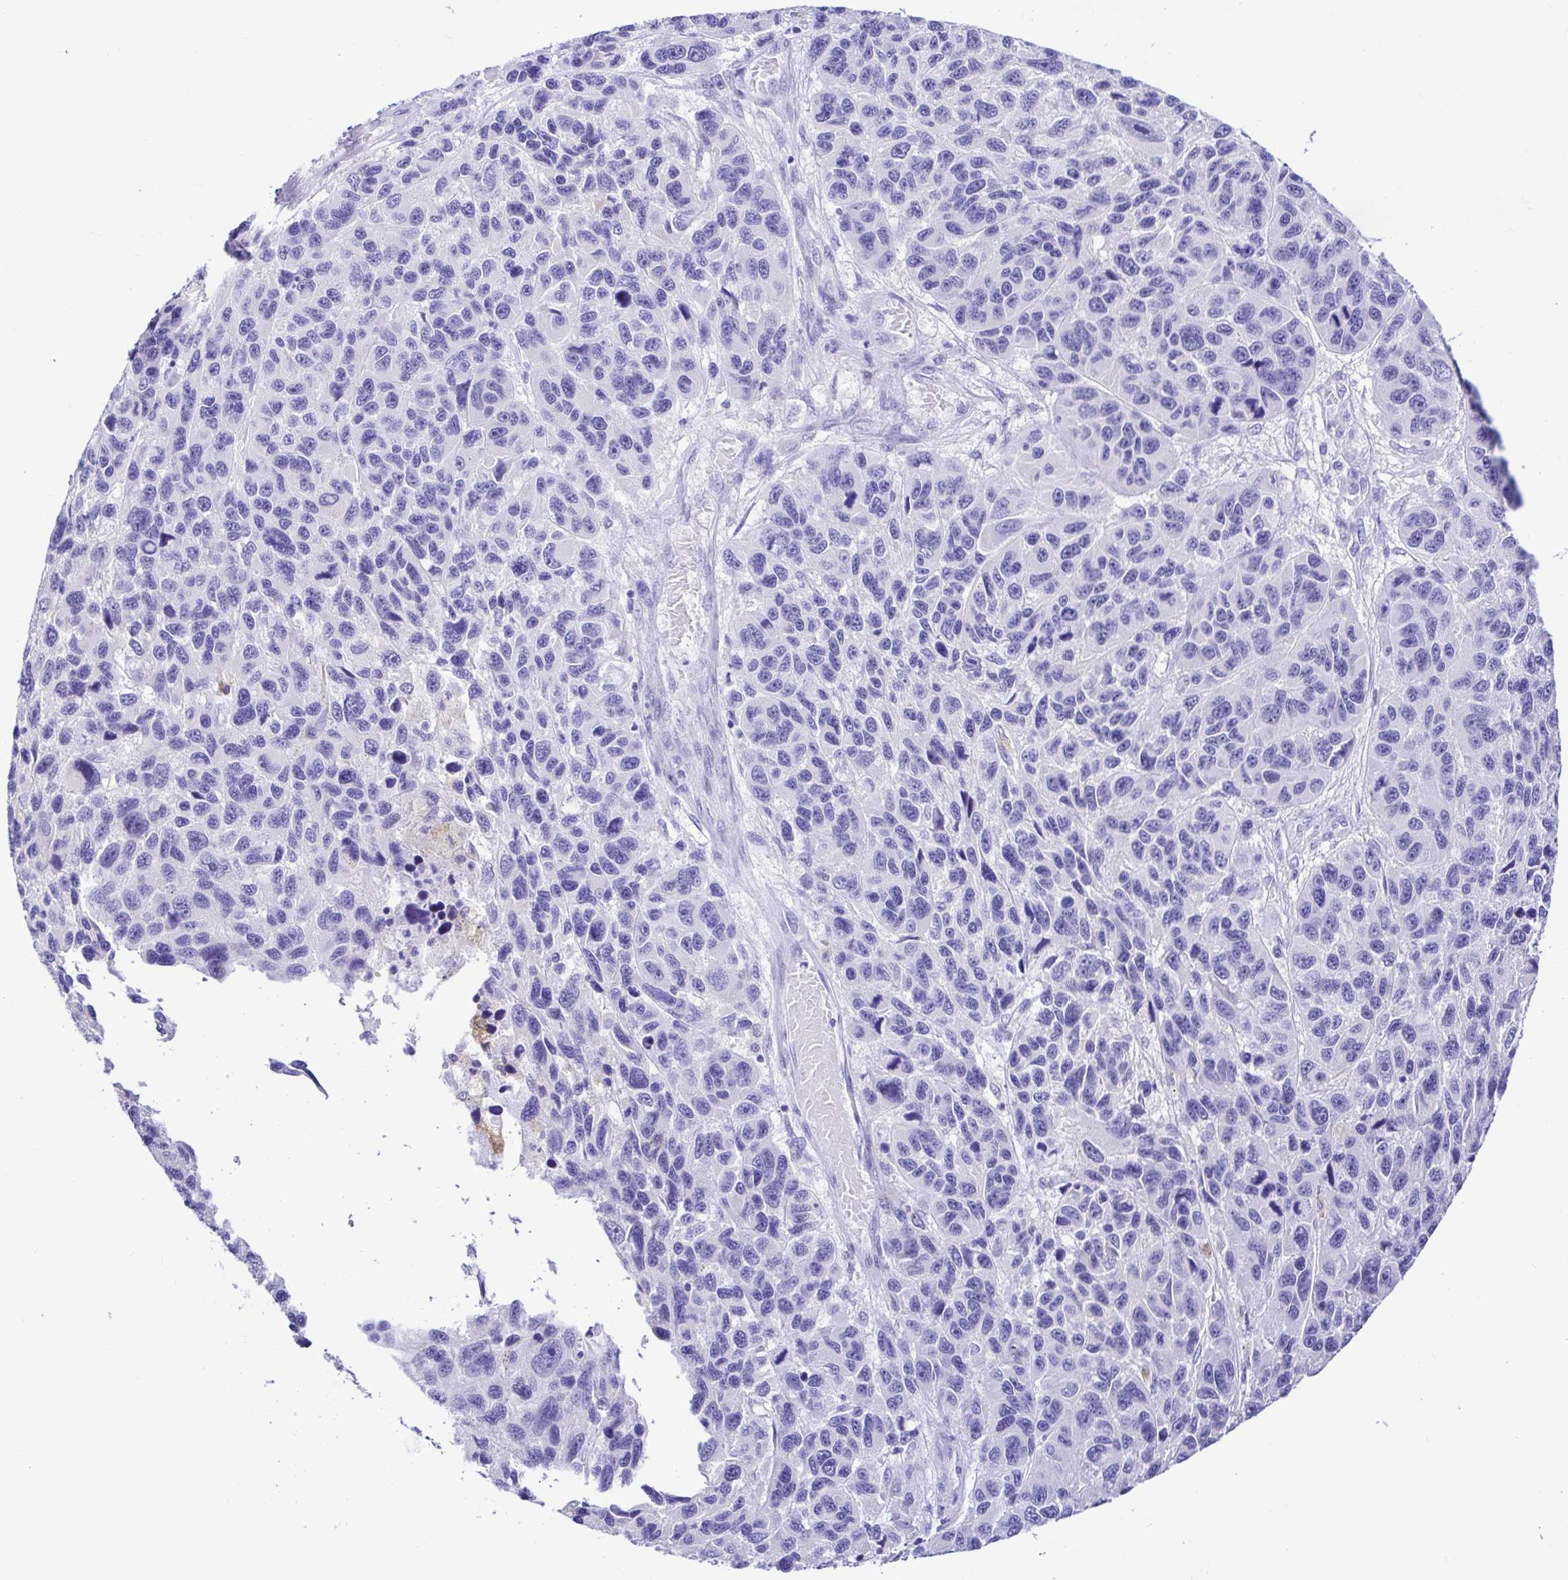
{"staining": {"intensity": "negative", "quantity": "none", "location": "none"}, "tissue": "melanoma", "cell_type": "Tumor cells", "image_type": "cancer", "snomed": [{"axis": "morphology", "description": "Malignant melanoma, NOS"}, {"axis": "topography", "description": "Skin"}], "caption": "Melanoma was stained to show a protein in brown. There is no significant expression in tumor cells. (Brightfield microscopy of DAB (3,3'-diaminobenzidine) immunohistochemistry at high magnification).", "gene": "BACE2", "patient": {"sex": "male", "age": 53}}